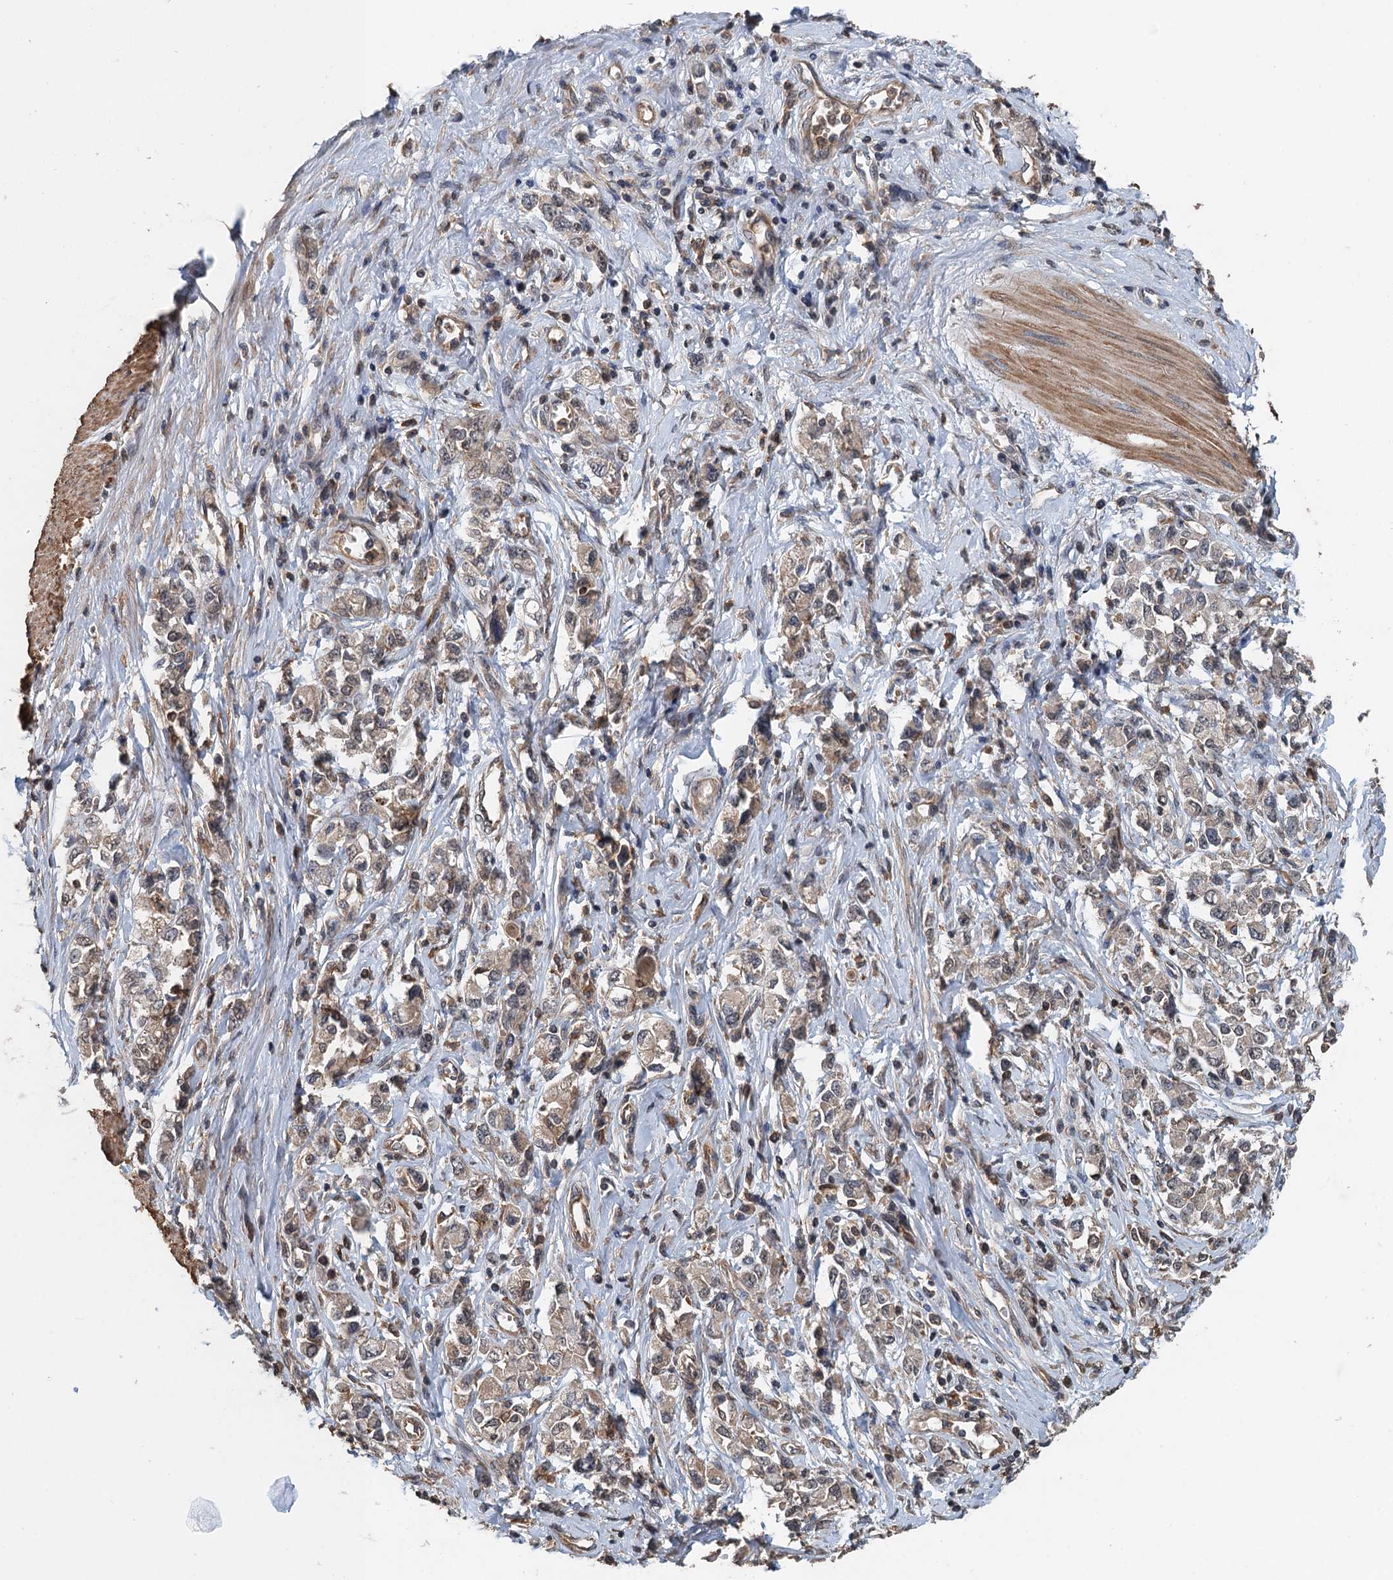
{"staining": {"intensity": "moderate", "quantity": ">75%", "location": "cytoplasmic/membranous"}, "tissue": "stomach cancer", "cell_type": "Tumor cells", "image_type": "cancer", "snomed": [{"axis": "morphology", "description": "Adenocarcinoma, NOS"}, {"axis": "topography", "description": "Stomach"}], "caption": "There is medium levels of moderate cytoplasmic/membranous staining in tumor cells of stomach cancer (adenocarcinoma), as demonstrated by immunohistochemical staining (brown color).", "gene": "BORCS5", "patient": {"sex": "female", "age": 76}}